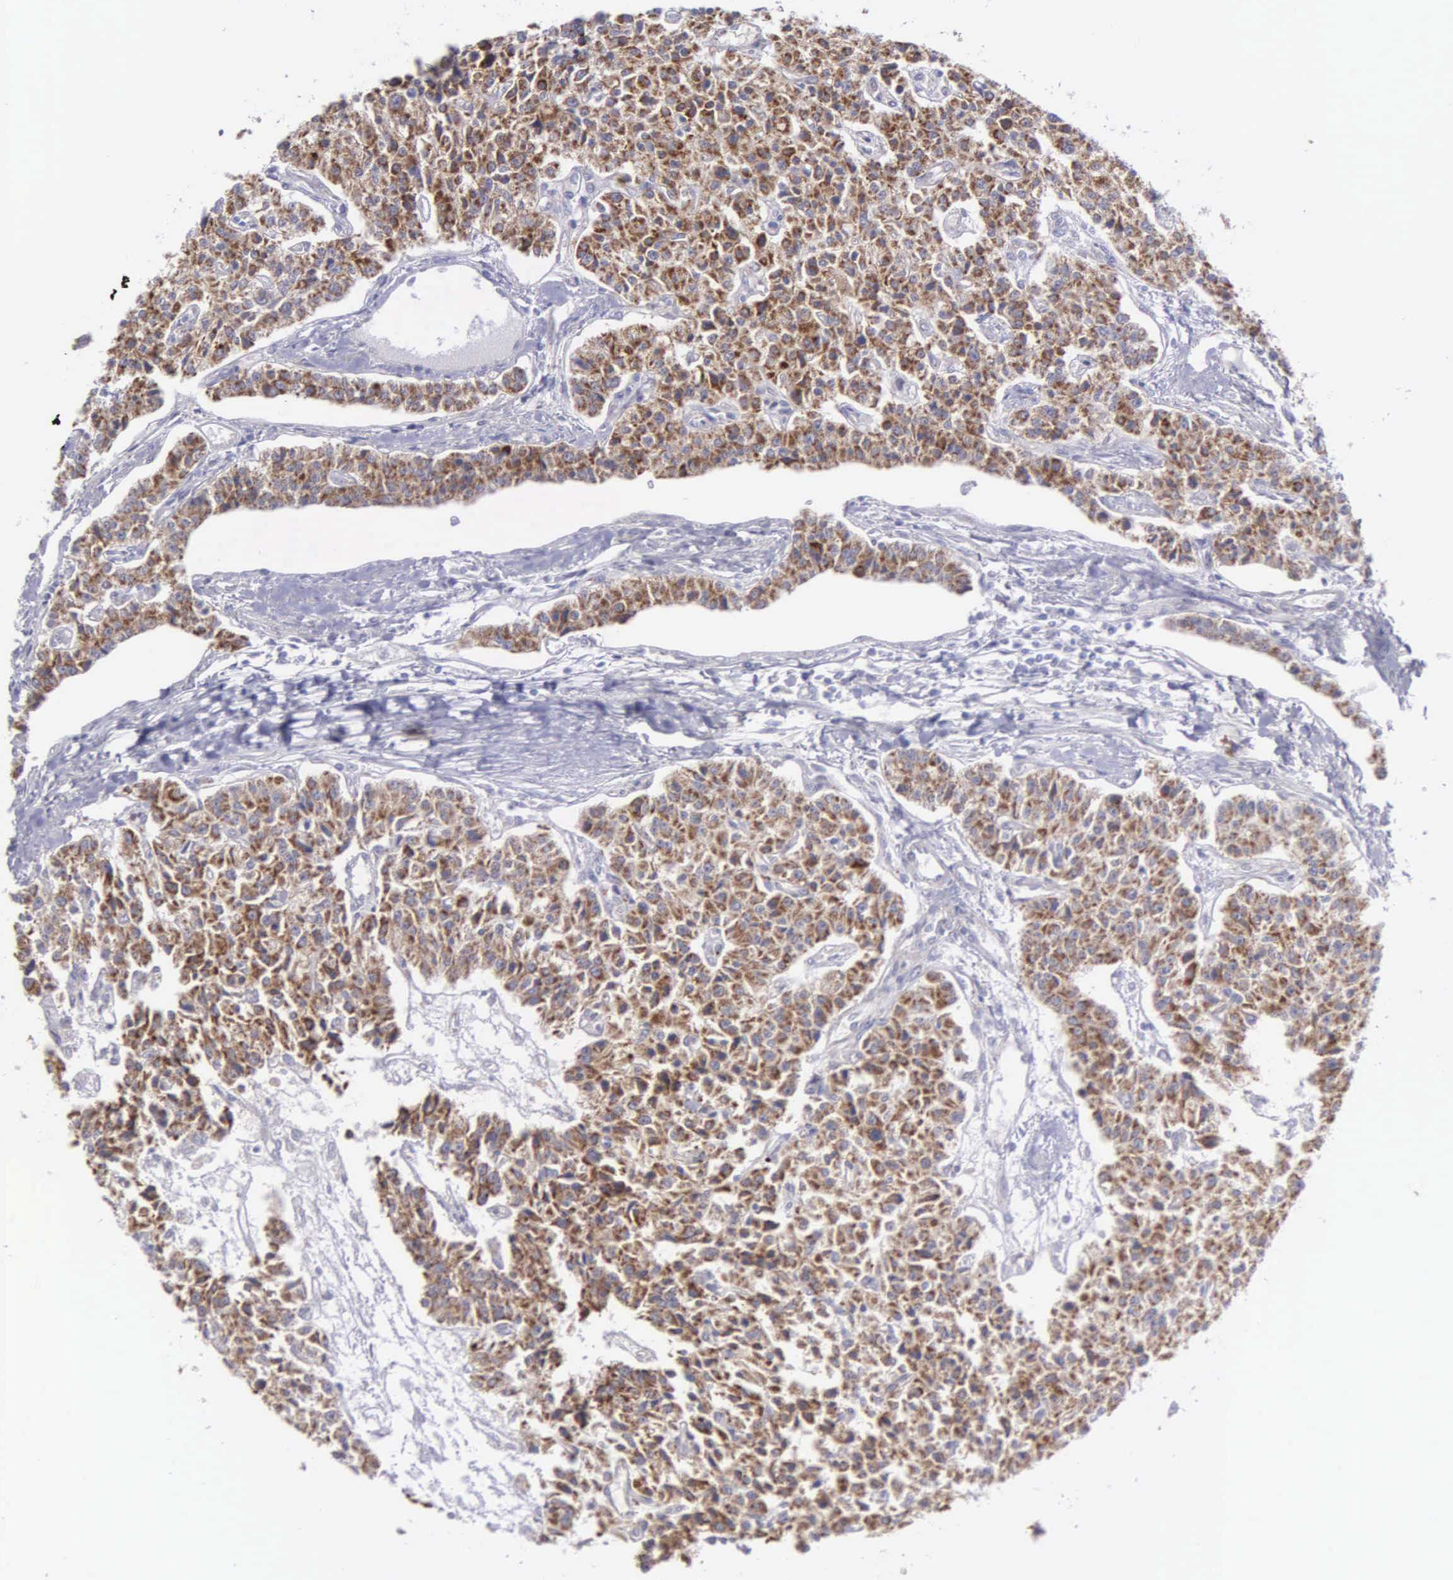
{"staining": {"intensity": "strong", "quantity": ">75%", "location": "cytoplasmic/membranous"}, "tissue": "carcinoid", "cell_type": "Tumor cells", "image_type": "cancer", "snomed": [{"axis": "morphology", "description": "Carcinoid, malignant, NOS"}, {"axis": "topography", "description": "Stomach"}], "caption": "Carcinoid (malignant) stained for a protein demonstrates strong cytoplasmic/membranous positivity in tumor cells.", "gene": "SYNJ2BP", "patient": {"sex": "female", "age": 76}}